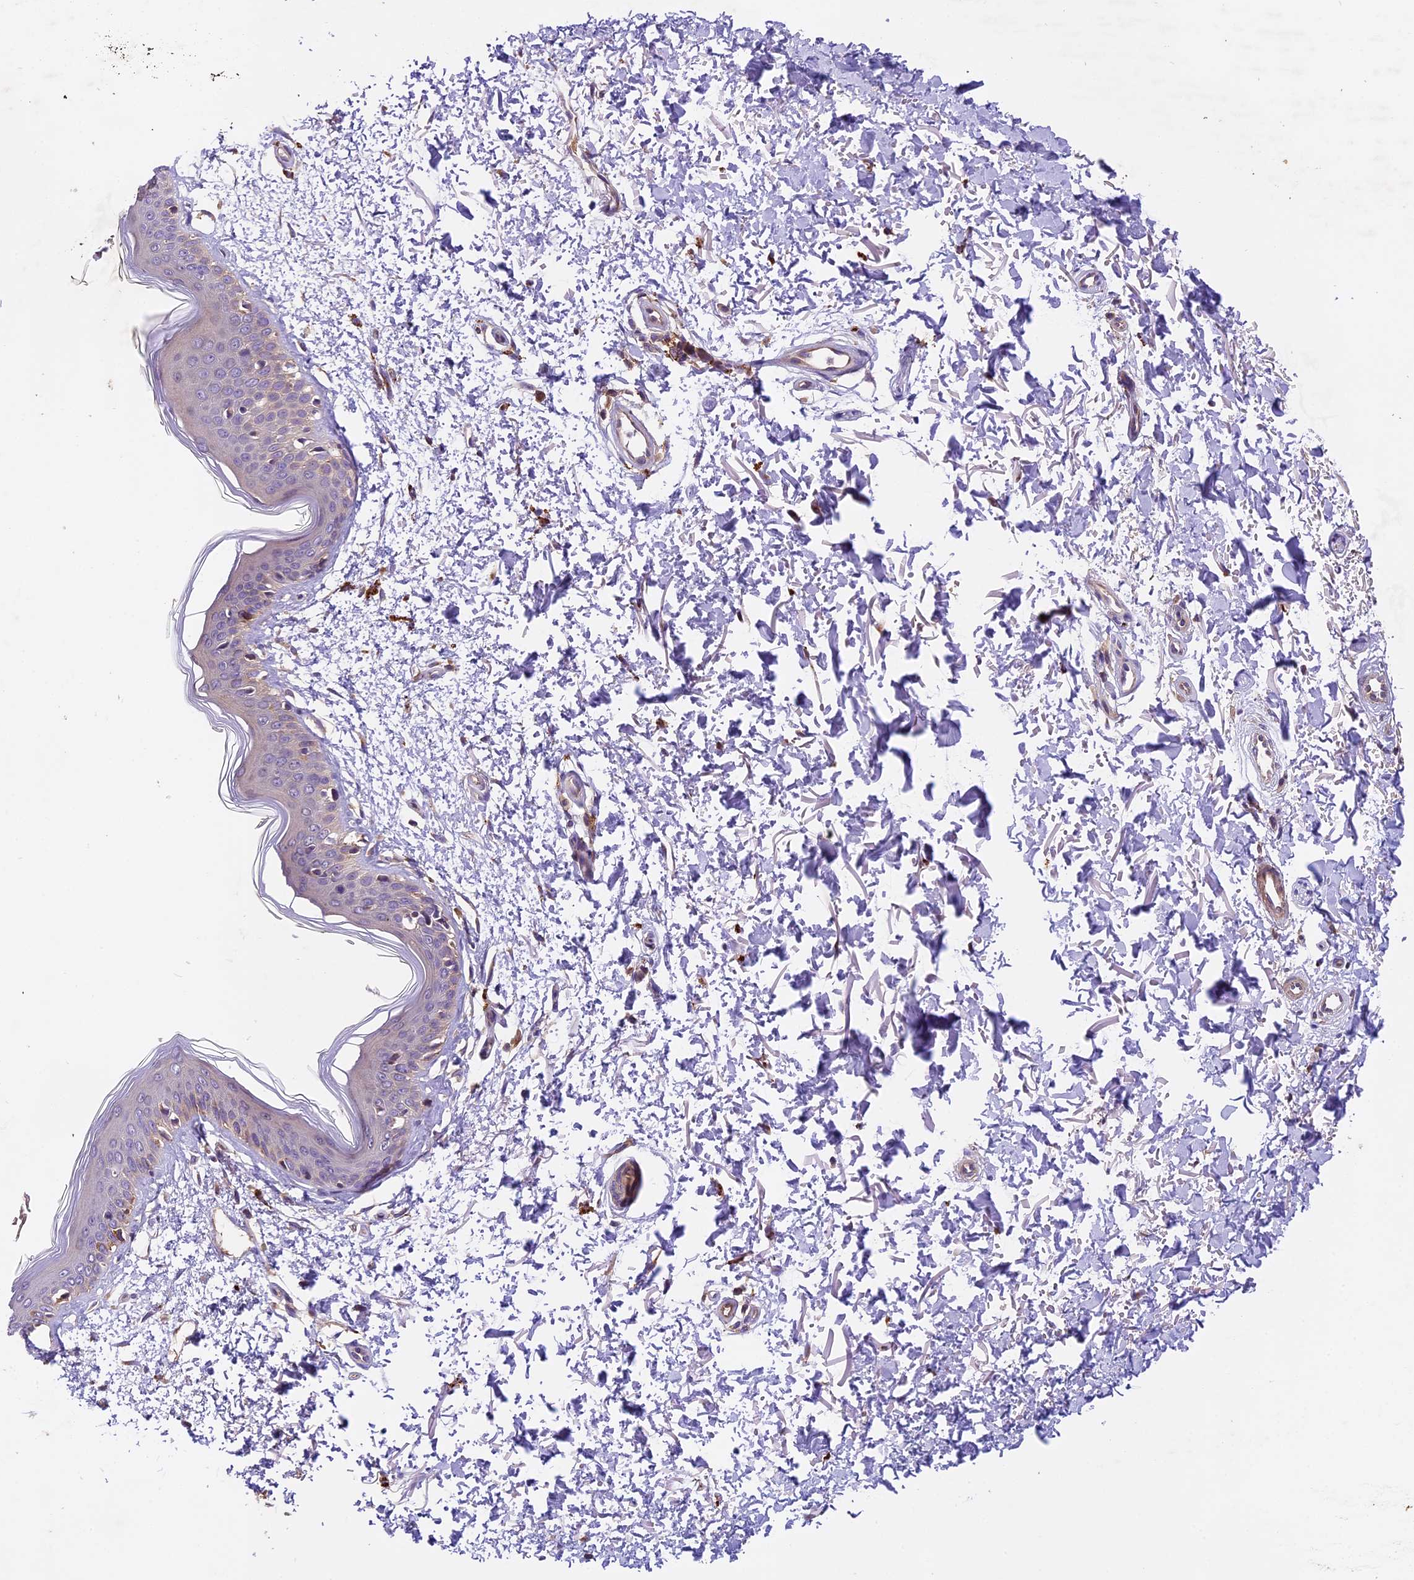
{"staining": {"intensity": "moderate", "quantity": ">75%", "location": "cytoplasmic/membranous"}, "tissue": "skin", "cell_type": "Fibroblasts", "image_type": "normal", "snomed": [{"axis": "morphology", "description": "Normal tissue, NOS"}, {"axis": "topography", "description": "Skin"}], "caption": "A medium amount of moderate cytoplasmic/membranous expression is present in approximately >75% of fibroblasts in benign skin. Nuclei are stained in blue.", "gene": "COPE", "patient": {"sex": "male", "age": 66}}